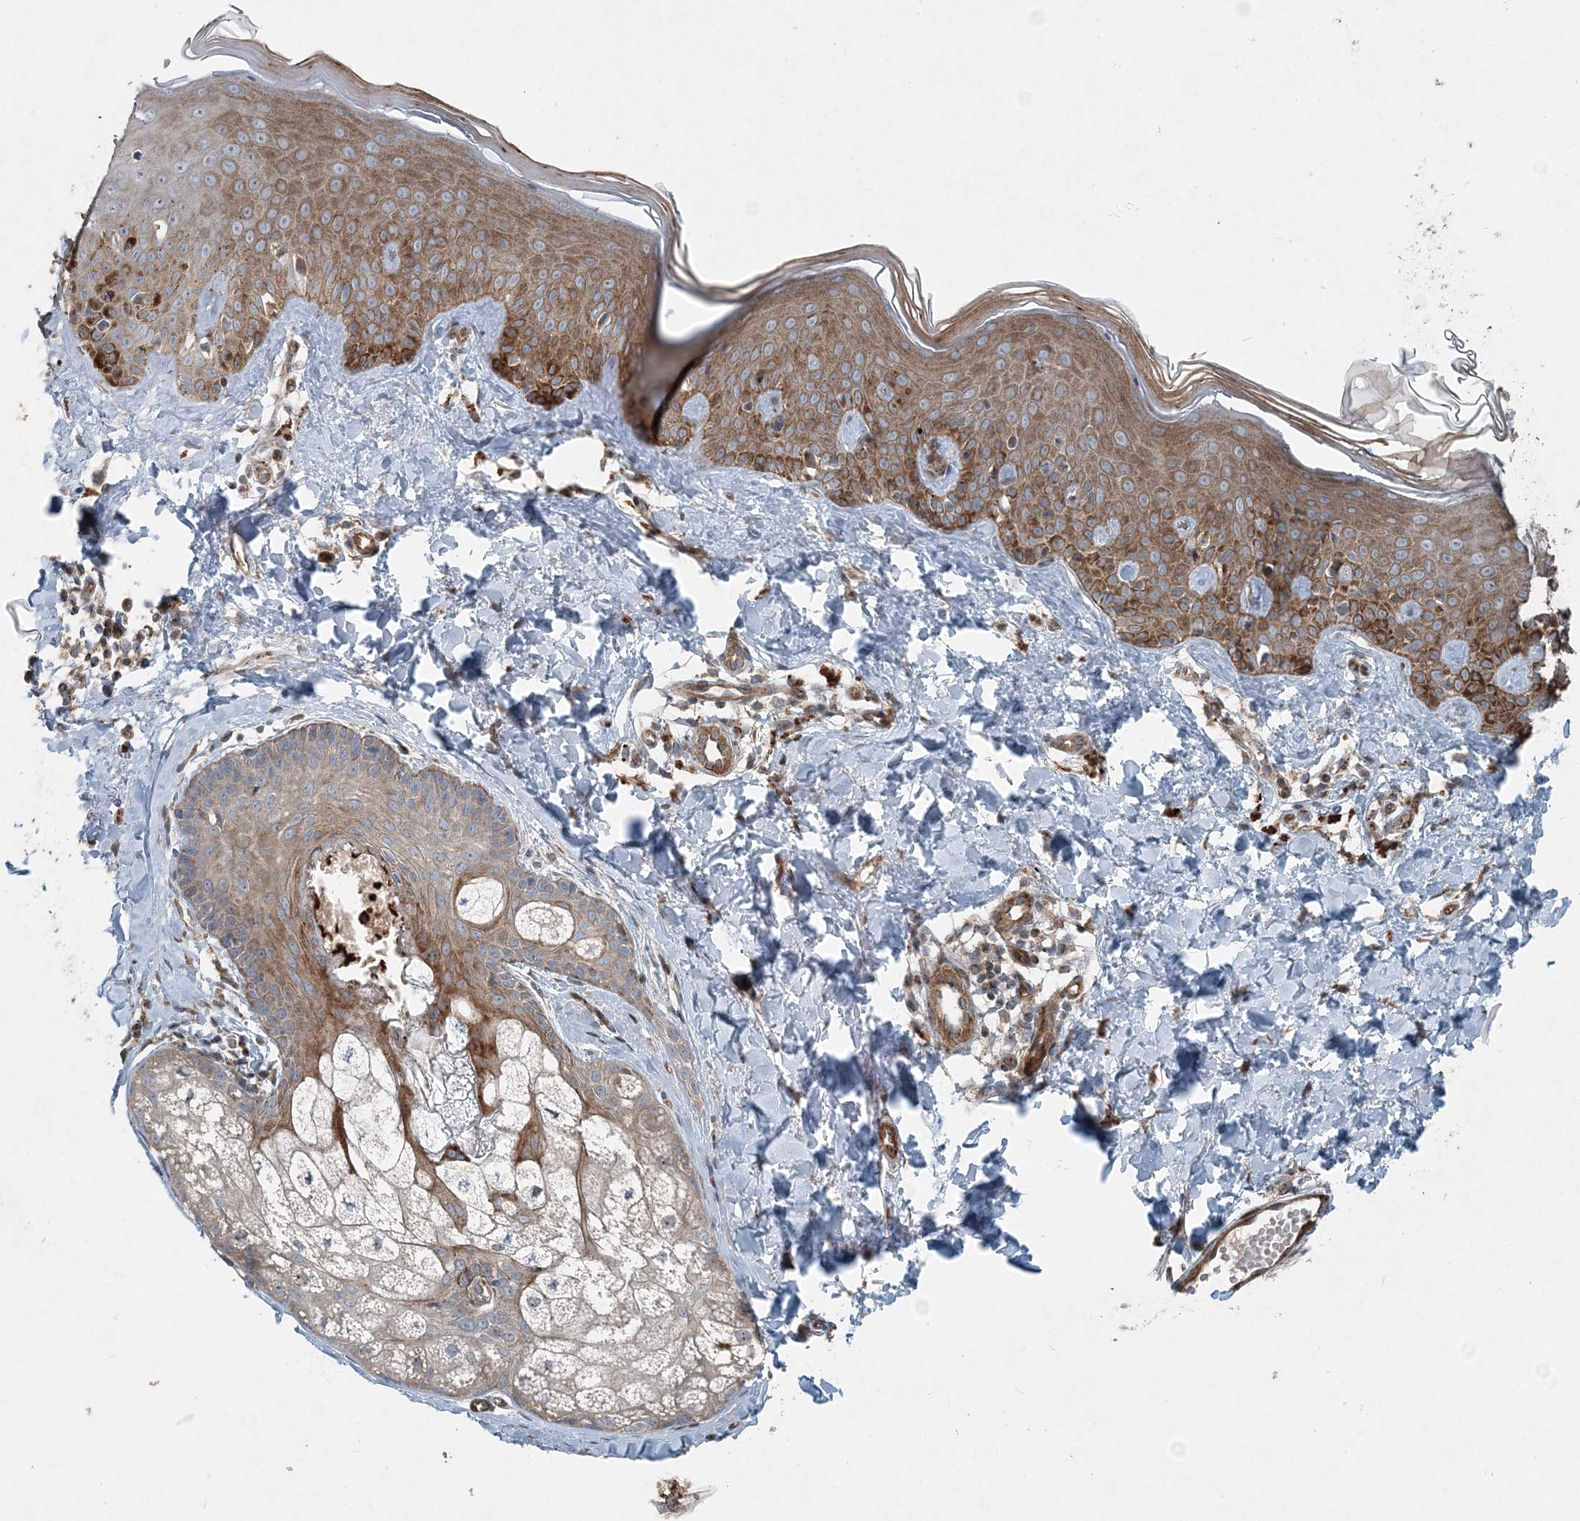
{"staining": {"intensity": "moderate", "quantity": ">75%", "location": "cytoplasmic/membranous"}, "tissue": "skin", "cell_type": "Fibroblasts", "image_type": "normal", "snomed": [{"axis": "morphology", "description": "Normal tissue, NOS"}, {"axis": "topography", "description": "Skin"}], "caption": "The histopathology image reveals immunohistochemical staining of normal skin. There is moderate cytoplasmic/membranous positivity is seen in approximately >75% of fibroblasts.", "gene": "INTU", "patient": {"sex": "male", "age": 52}}